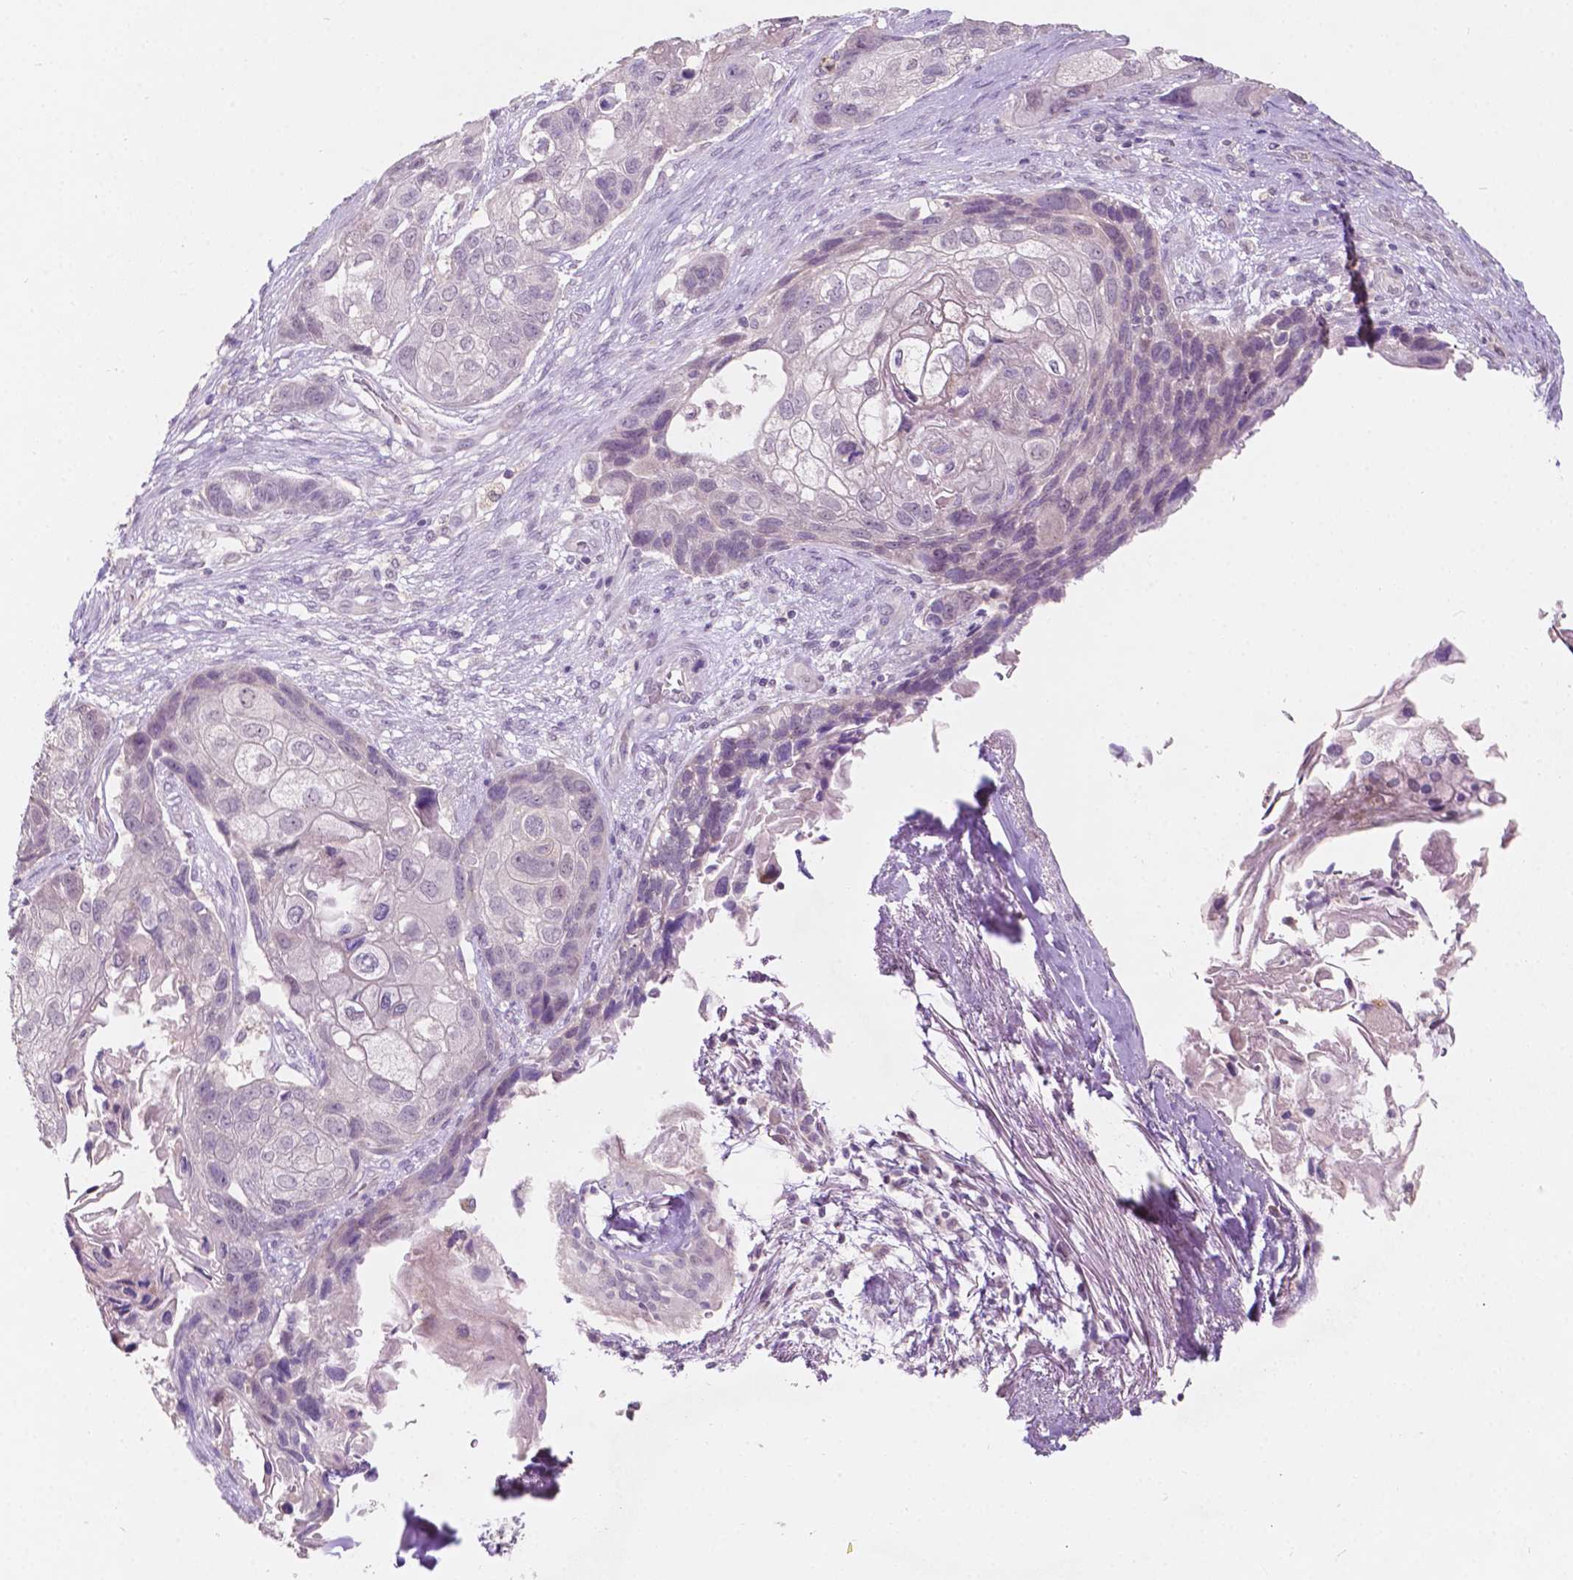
{"staining": {"intensity": "negative", "quantity": "none", "location": "none"}, "tissue": "lung cancer", "cell_type": "Tumor cells", "image_type": "cancer", "snomed": [{"axis": "morphology", "description": "Squamous cell carcinoma, NOS"}, {"axis": "topography", "description": "Lung"}], "caption": "Immunohistochemistry (IHC) histopathology image of neoplastic tissue: human lung cancer (squamous cell carcinoma) stained with DAB (3,3'-diaminobenzidine) reveals no significant protein staining in tumor cells. (Brightfield microscopy of DAB immunohistochemistry at high magnification).", "gene": "TM6SF2", "patient": {"sex": "male", "age": 69}}